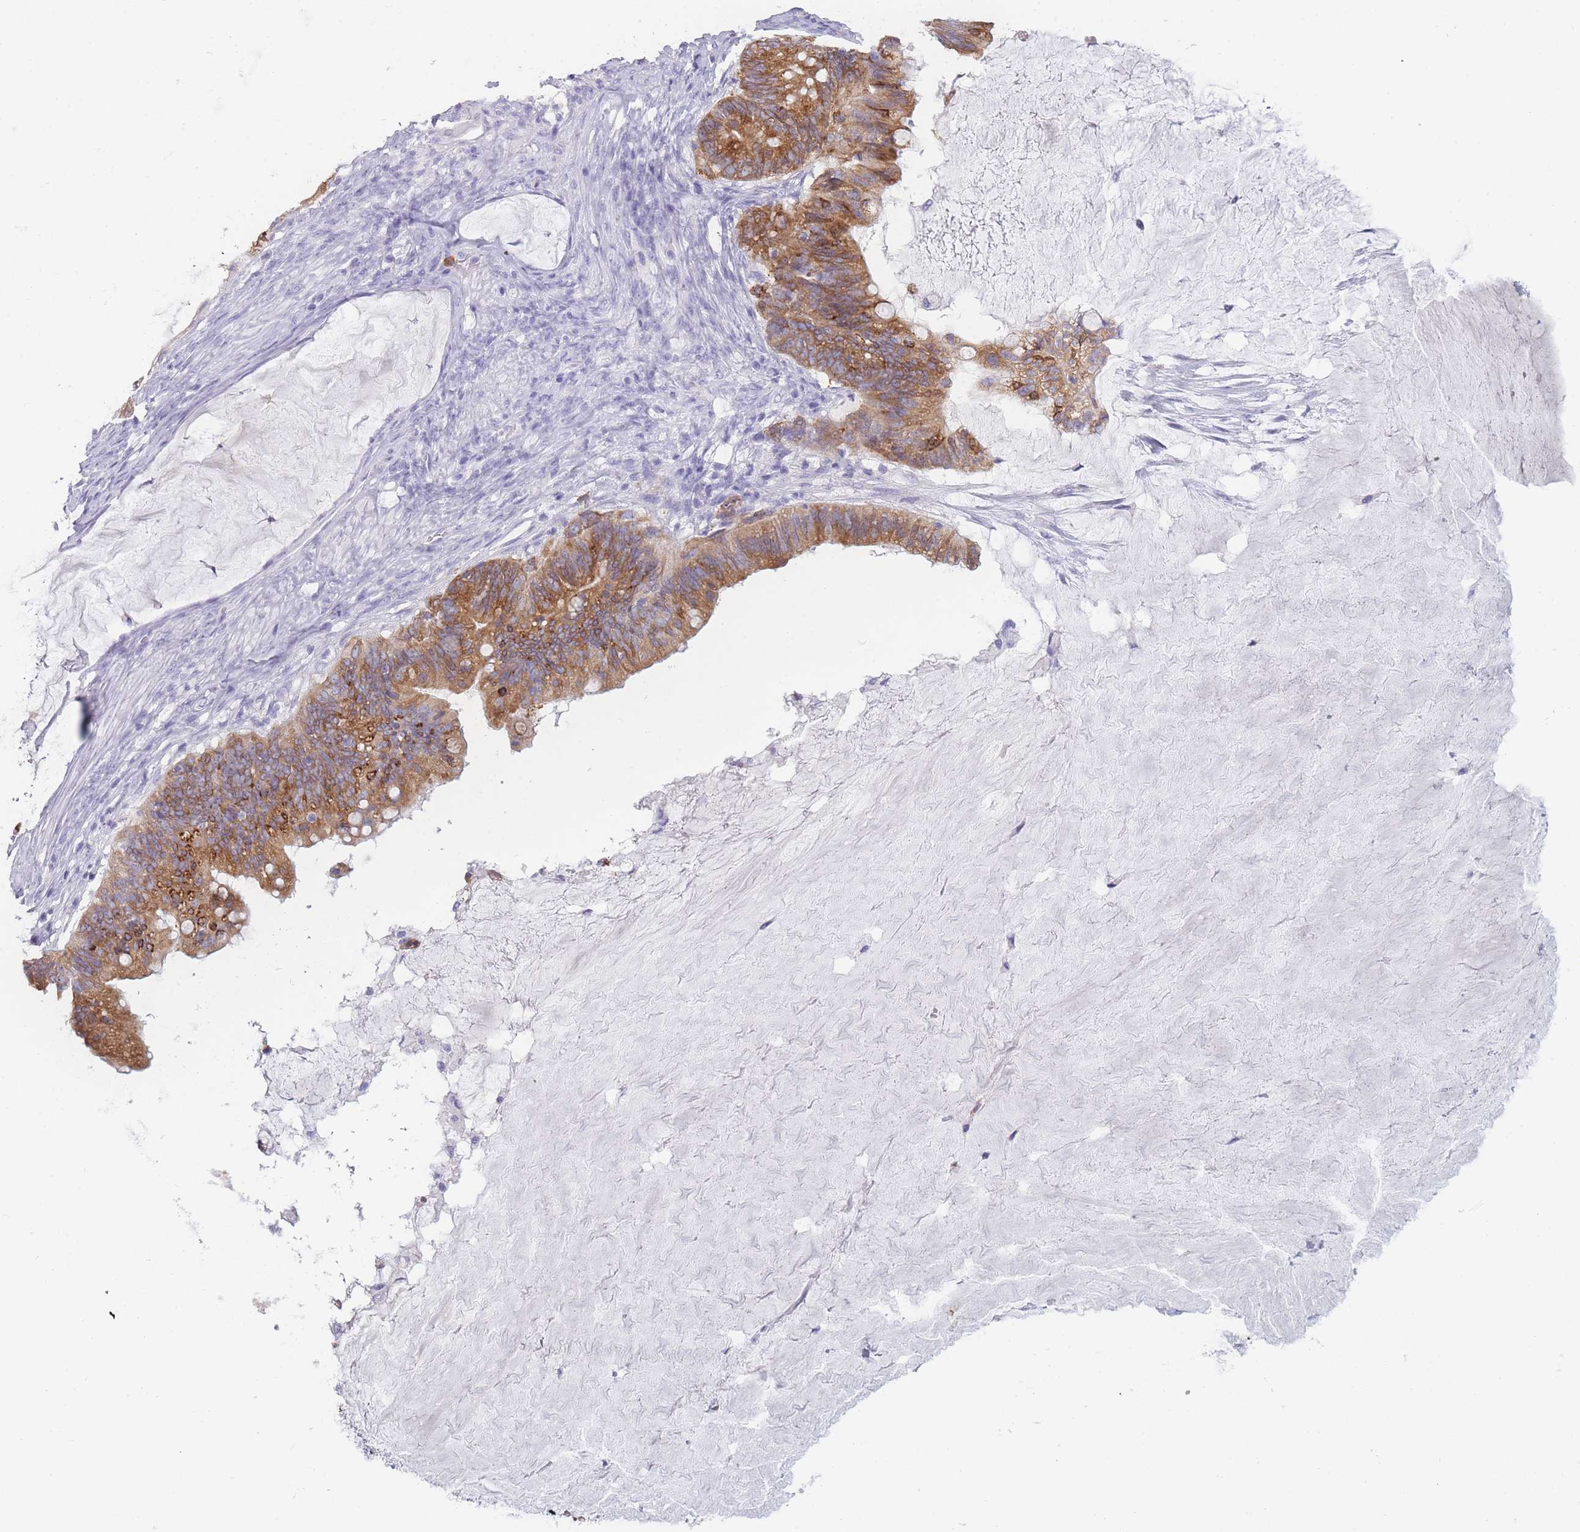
{"staining": {"intensity": "moderate", "quantity": ">75%", "location": "cytoplasmic/membranous"}, "tissue": "ovarian cancer", "cell_type": "Tumor cells", "image_type": "cancer", "snomed": [{"axis": "morphology", "description": "Cystadenocarcinoma, mucinous, NOS"}, {"axis": "topography", "description": "Ovary"}], "caption": "Immunohistochemical staining of human mucinous cystadenocarcinoma (ovarian) exhibits medium levels of moderate cytoplasmic/membranous protein staining in approximately >75% of tumor cells.", "gene": "ZNF627", "patient": {"sex": "female", "age": 61}}